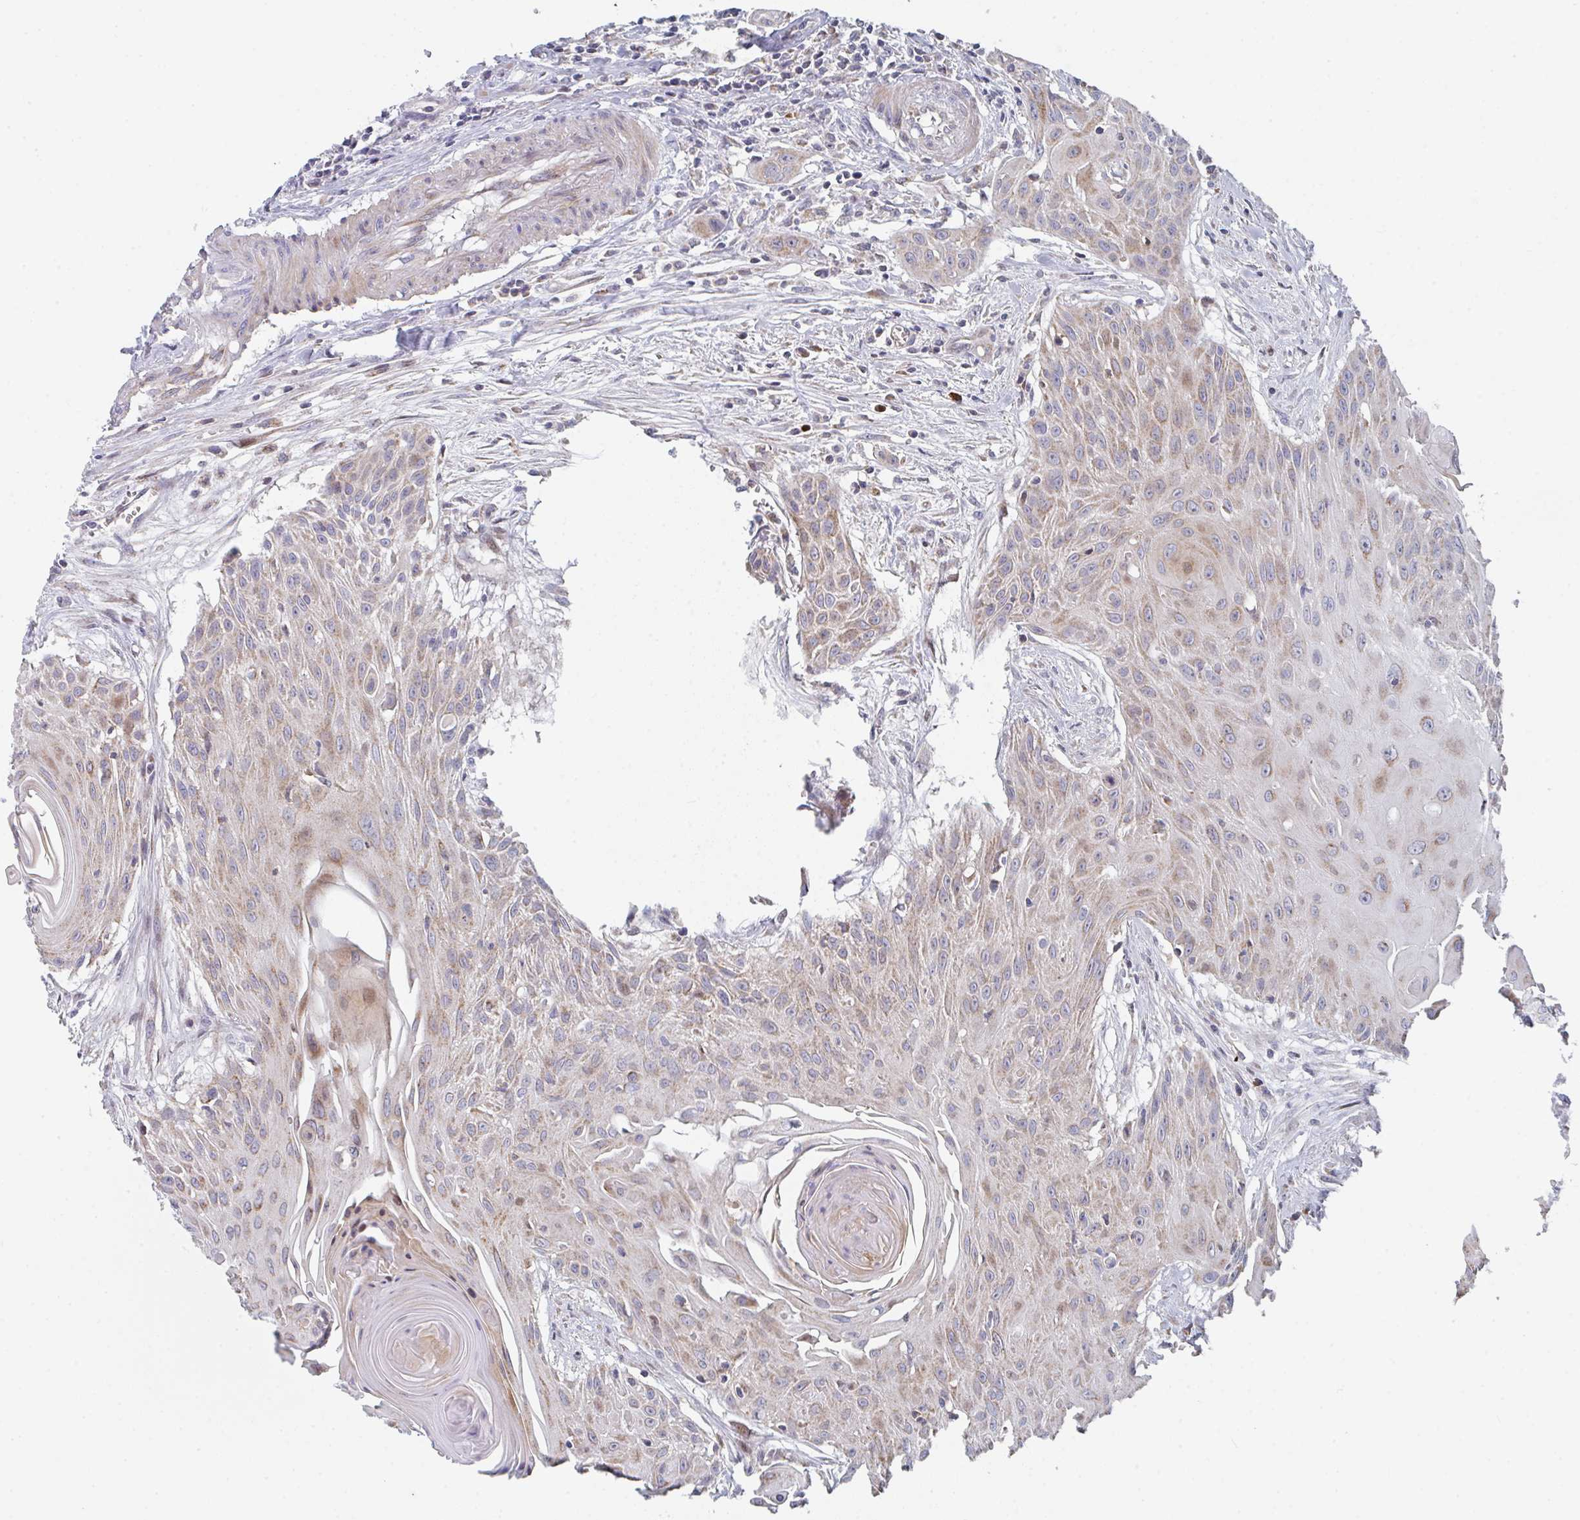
{"staining": {"intensity": "weak", "quantity": "25%-75%", "location": "cytoplasmic/membranous"}, "tissue": "head and neck cancer", "cell_type": "Tumor cells", "image_type": "cancer", "snomed": [{"axis": "morphology", "description": "Squamous cell carcinoma, NOS"}, {"axis": "topography", "description": "Lymph node"}, {"axis": "topography", "description": "Salivary gland"}, {"axis": "topography", "description": "Head-Neck"}], "caption": "A low amount of weak cytoplasmic/membranous staining is present in approximately 25%-75% of tumor cells in head and neck cancer (squamous cell carcinoma) tissue.", "gene": "ZNF644", "patient": {"sex": "female", "age": 74}}